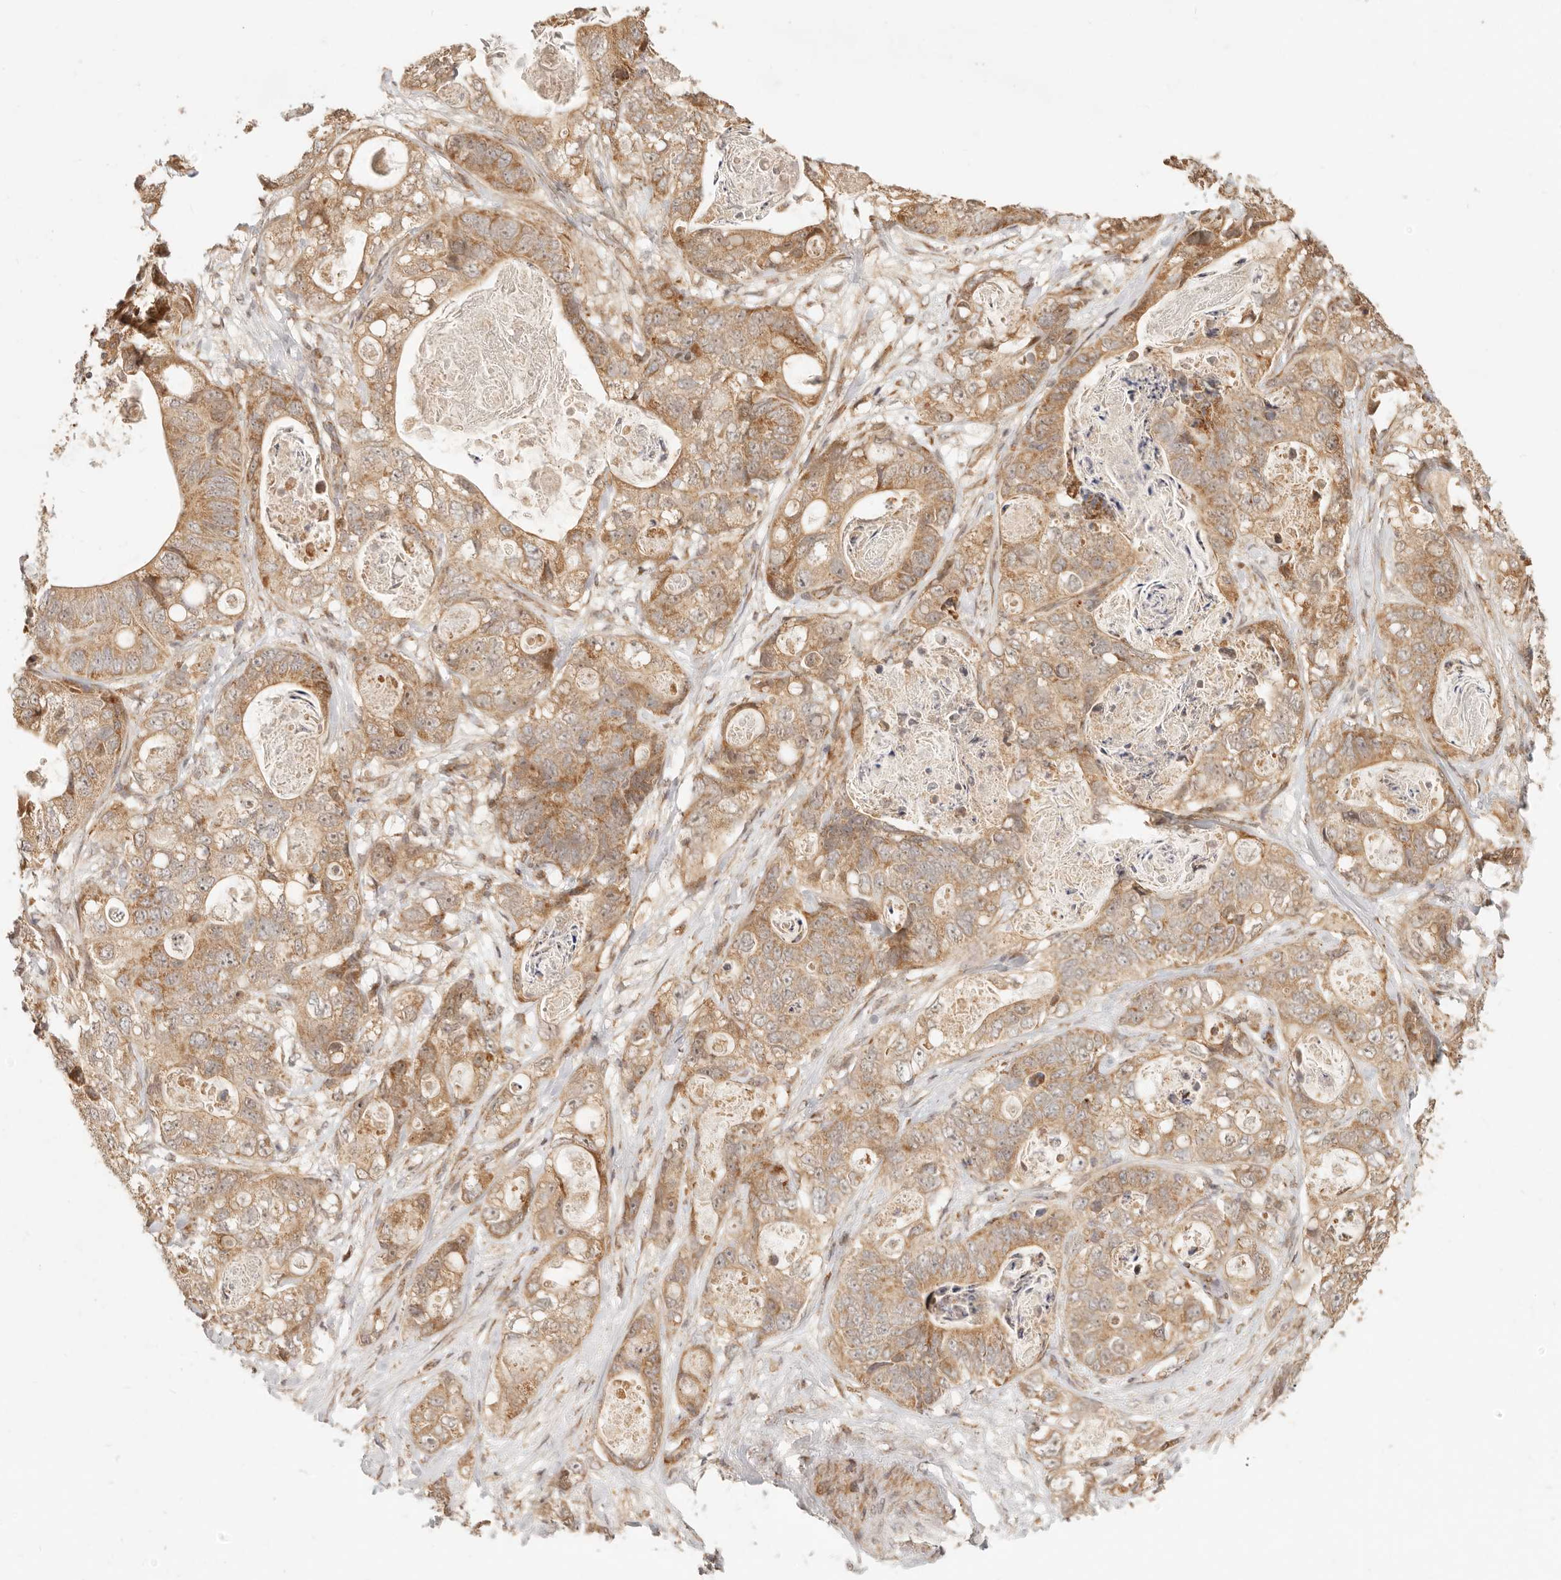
{"staining": {"intensity": "moderate", "quantity": ">75%", "location": "cytoplasmic/membranous"}, "tissue": "stomach cancer", "cell_type": "Tumor cells", "image_type": "cancer", "snomed": [{"axis": "morphology", "description": "Normal tissue, NOS"}, {"axis": "morphology", "description": "Adenocarcinoma, NOS"}, {"axis": "topography", "description": "Stomach"}], "caption": "A high-resolution histopathology image shows IHC staining of stomach cancer, which displays moderate cytoplasmic/membranous expression in approximately >75% of tumor cells.", "gene": "TIMM17A", "patient": {"sex": "female", "age": 89}}